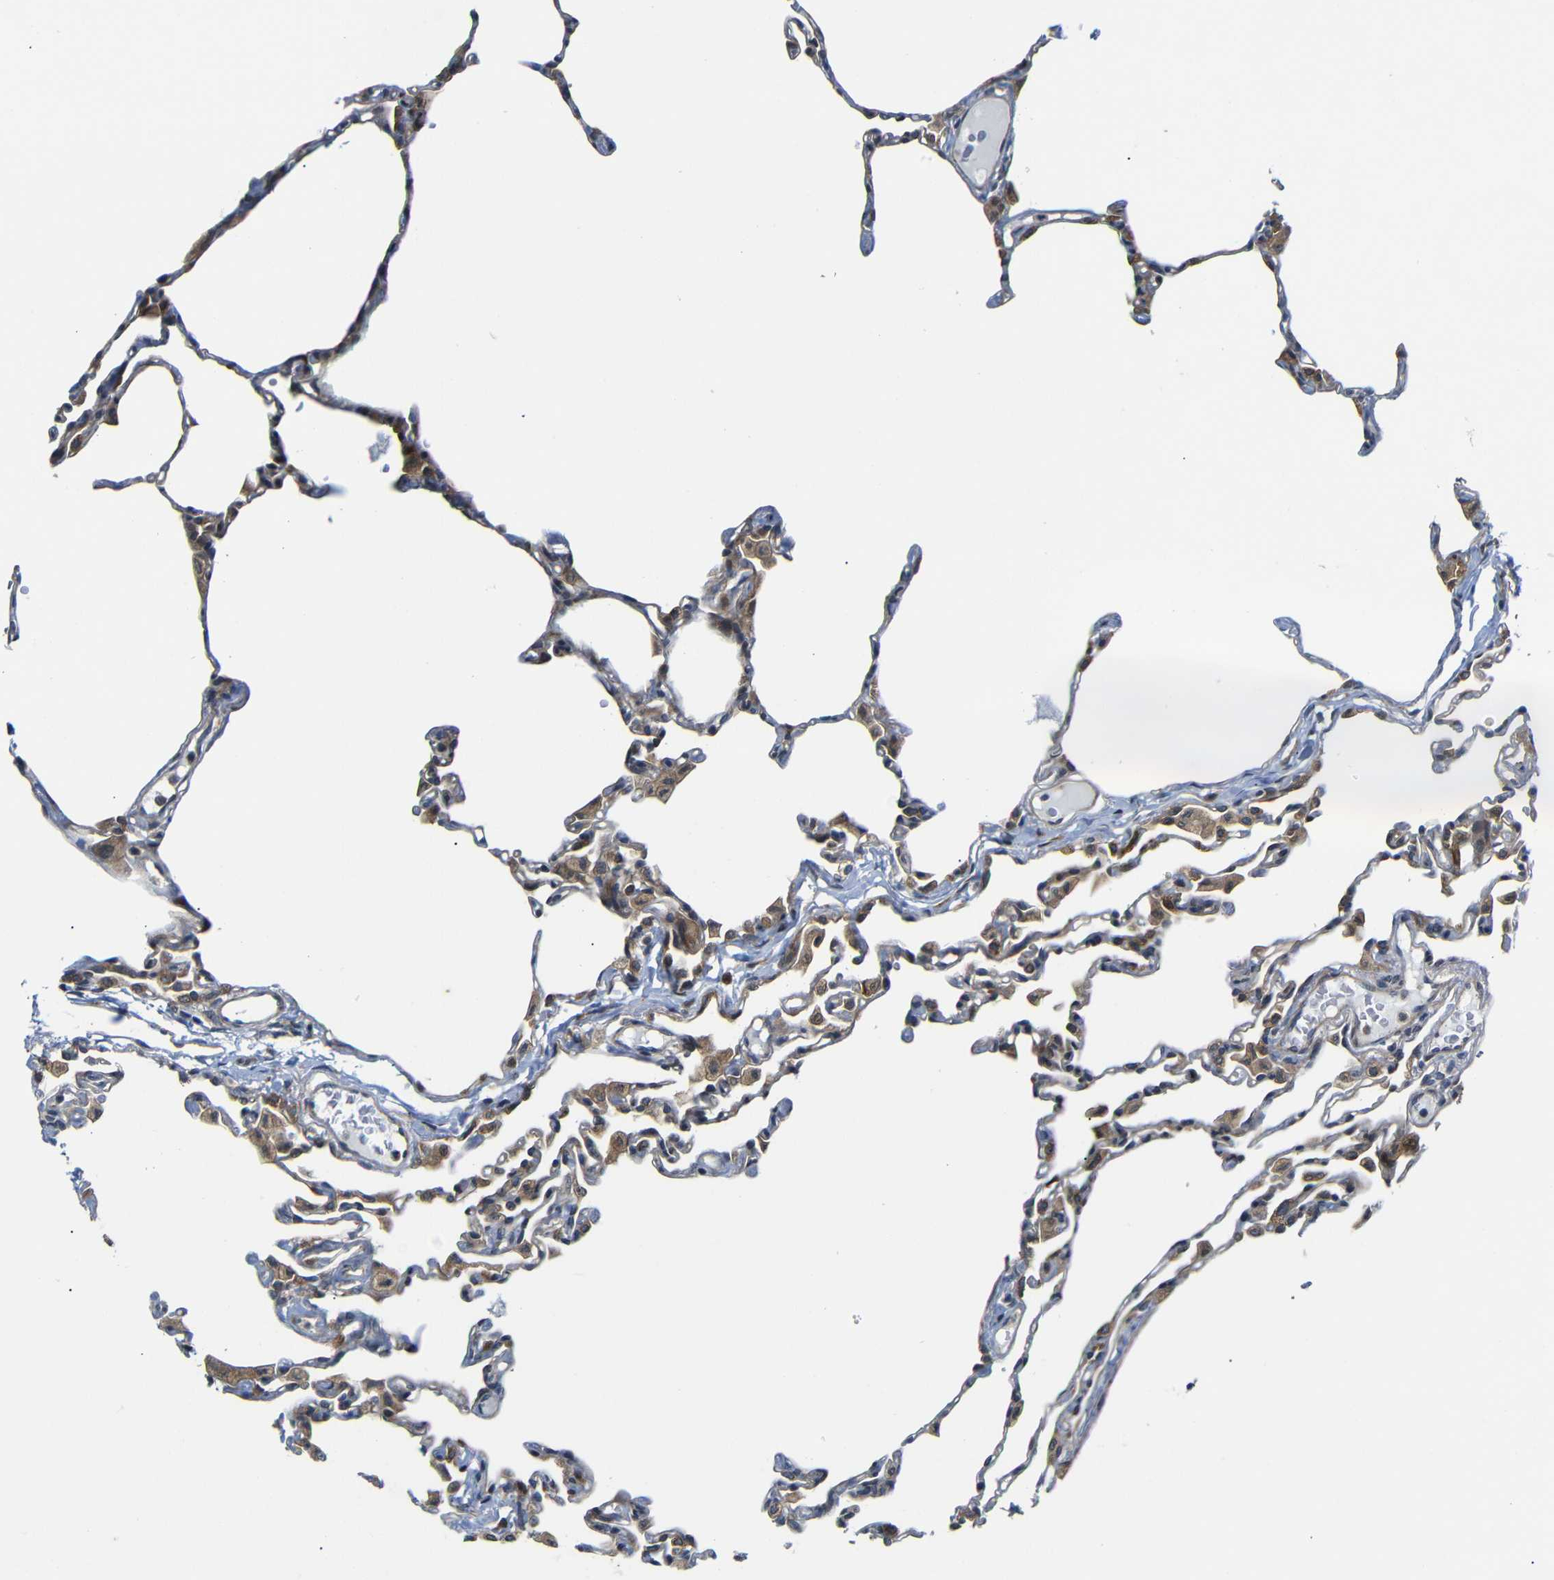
{"staining": {"intensity": "moderate", "quantity": "25%-75%", "location": "cytoplasmic/membranous,nuclear"}, "tissue": "lung", "cell_type": "Alveolar cells", "image_type": "normal", "snomed": [{"axis": "morphology", "description": "Normal tissue, NOS"}, {"axis": "topography", "description": "Lung"}], "caption": "IHC micrograph of normal lung: lung stained using IHC shows medium levels of moderate protein expression localized specifically in the cytoplasmic/membranous,nuclear of alveolar cells, appearing as a cytoplasmic/membranous,nuclear brown color.", "gene": "P3H2", "patient": {"sex": "female", "age": 49}}